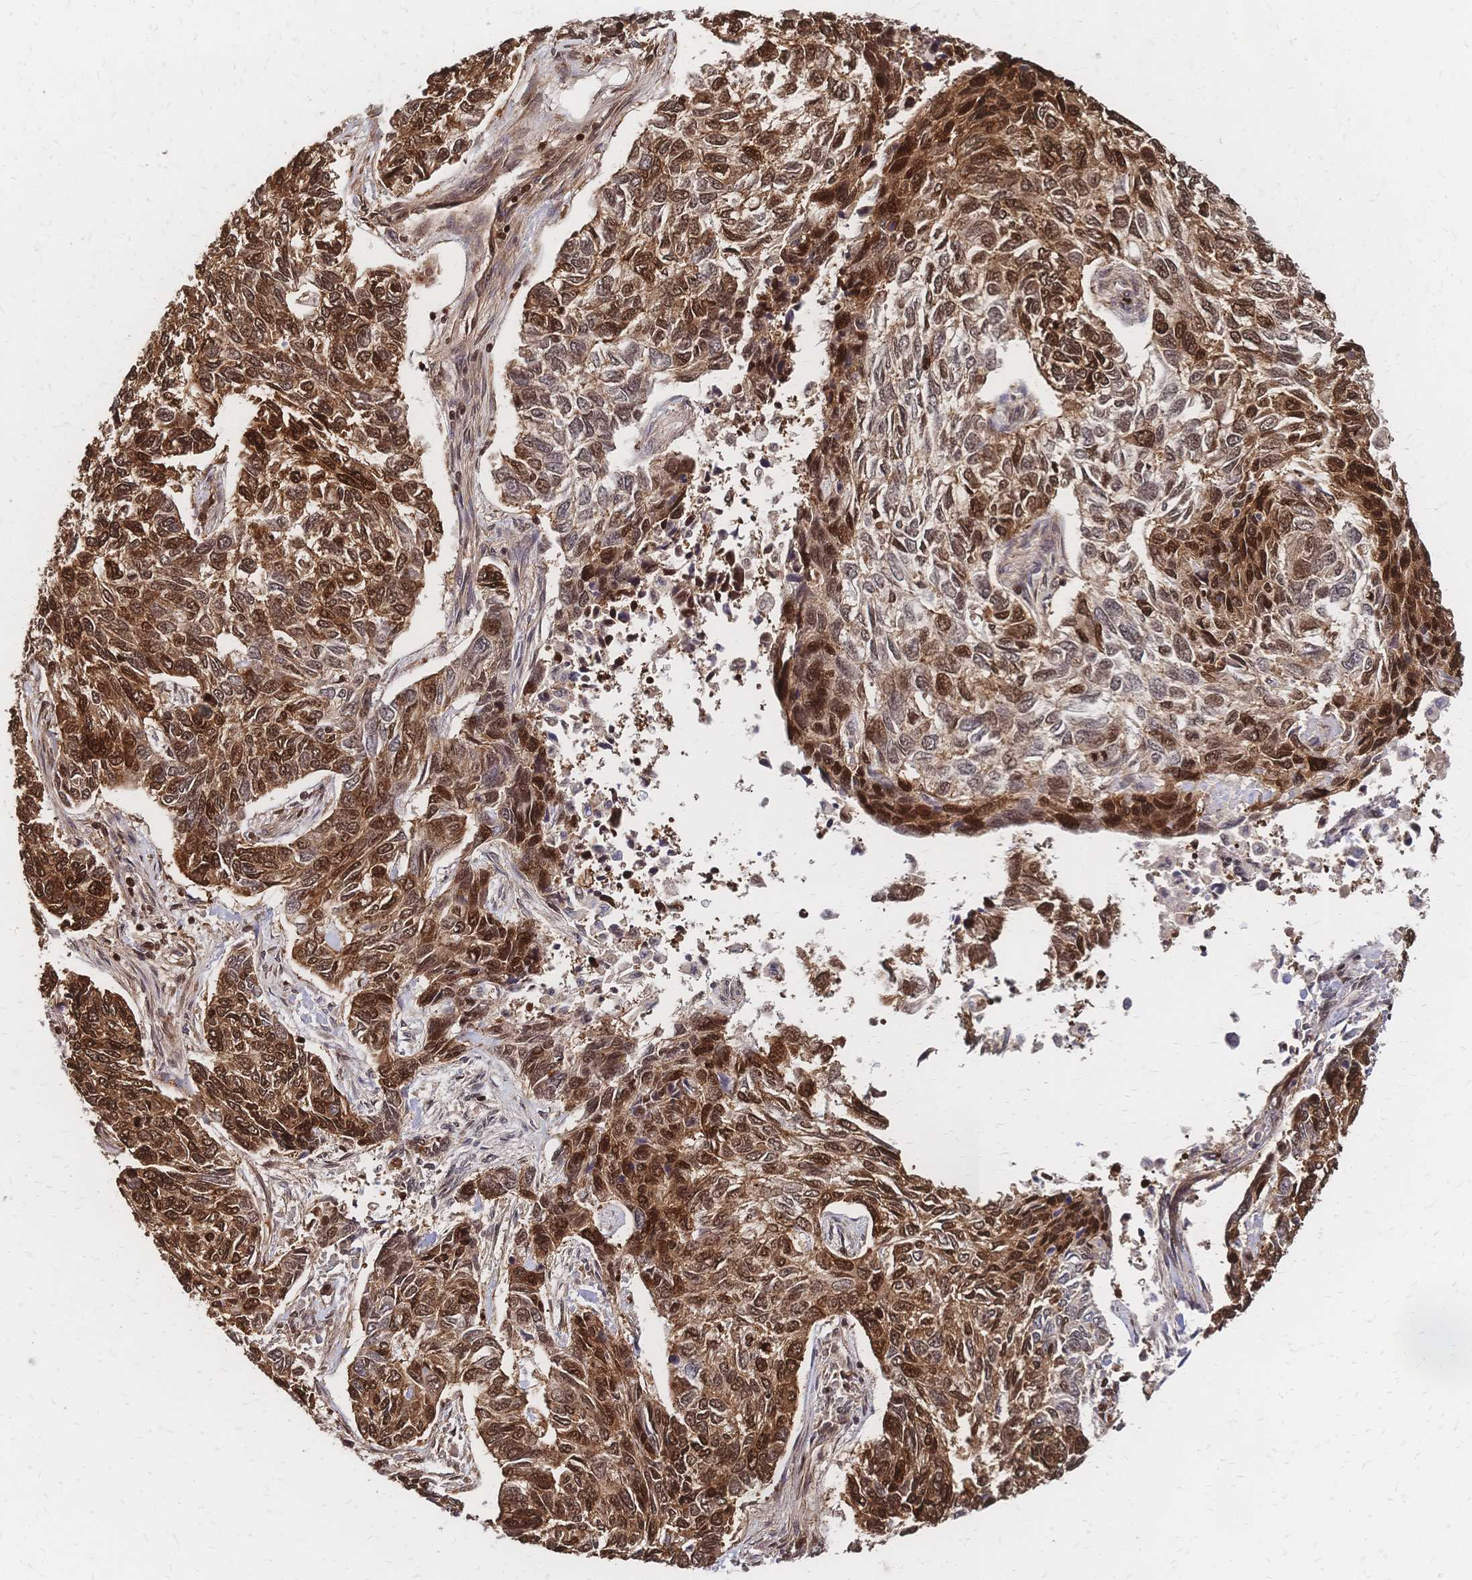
{"staining": {"intensity": "moderate", "quantity": ">75%", "location": "cytoplasmic/membranous,nuclear"}, "tissue": "skin cancer", "cell_type": "Tumor cells", "image_type": "cancer", "snomed": [{"axis": "morphology", "description": "Basal cell carcinoma"}, {"axis": "topography", "description": "Skin"}], "caption": "Skin basal cell carcinoma stained with DAB immunohistochemistry (IHC) reveals medium levels of moderate cytoplasmic/membranous and nuclear staining in about >75% of tumor cells.", "gene": "HDGF", "patient": {"sex": "female", "age": 65}}